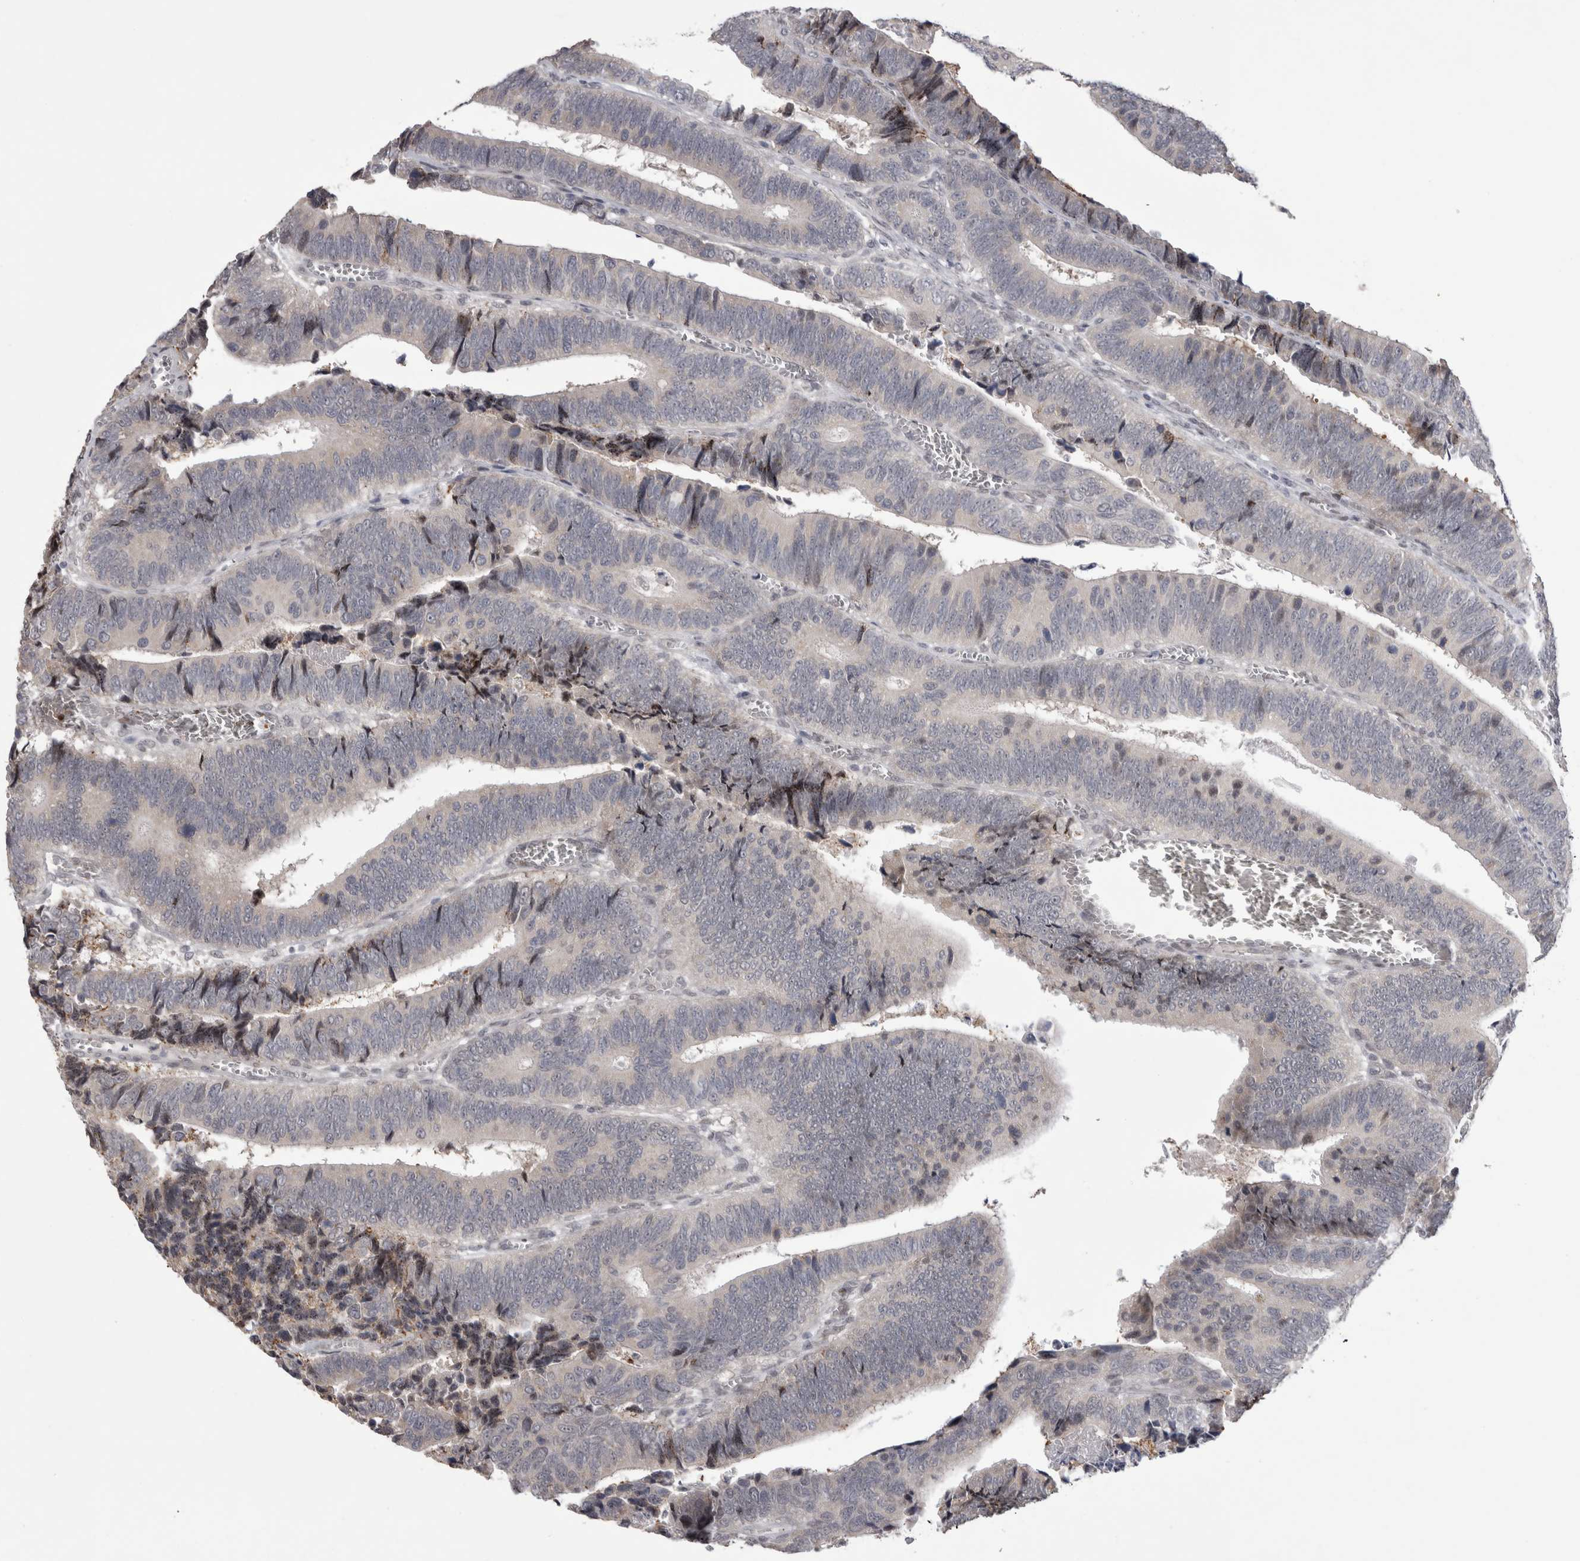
{"staining": {"intensity": "negative", "quantity": "none", "location": "none"}, "tissue": "colorectal cancer", "cell_type": "Tumor cells", "image_type": "cancer", "snomed": [{"axis": "morphology", "description": "Inflammation, NOS"}, {"axis": "morphology", "description": "Adenocarcinoma, NOS"}, {"axis": "topography", "description": "Colon"}], "caption": "This is an immunohistochemistry (IHC) image of colorectal cancer (adenocarcinoma). There is no positivity in tumor cells.", "gene": "IFI44", "patient": {"sex": "male", "age": 72}}